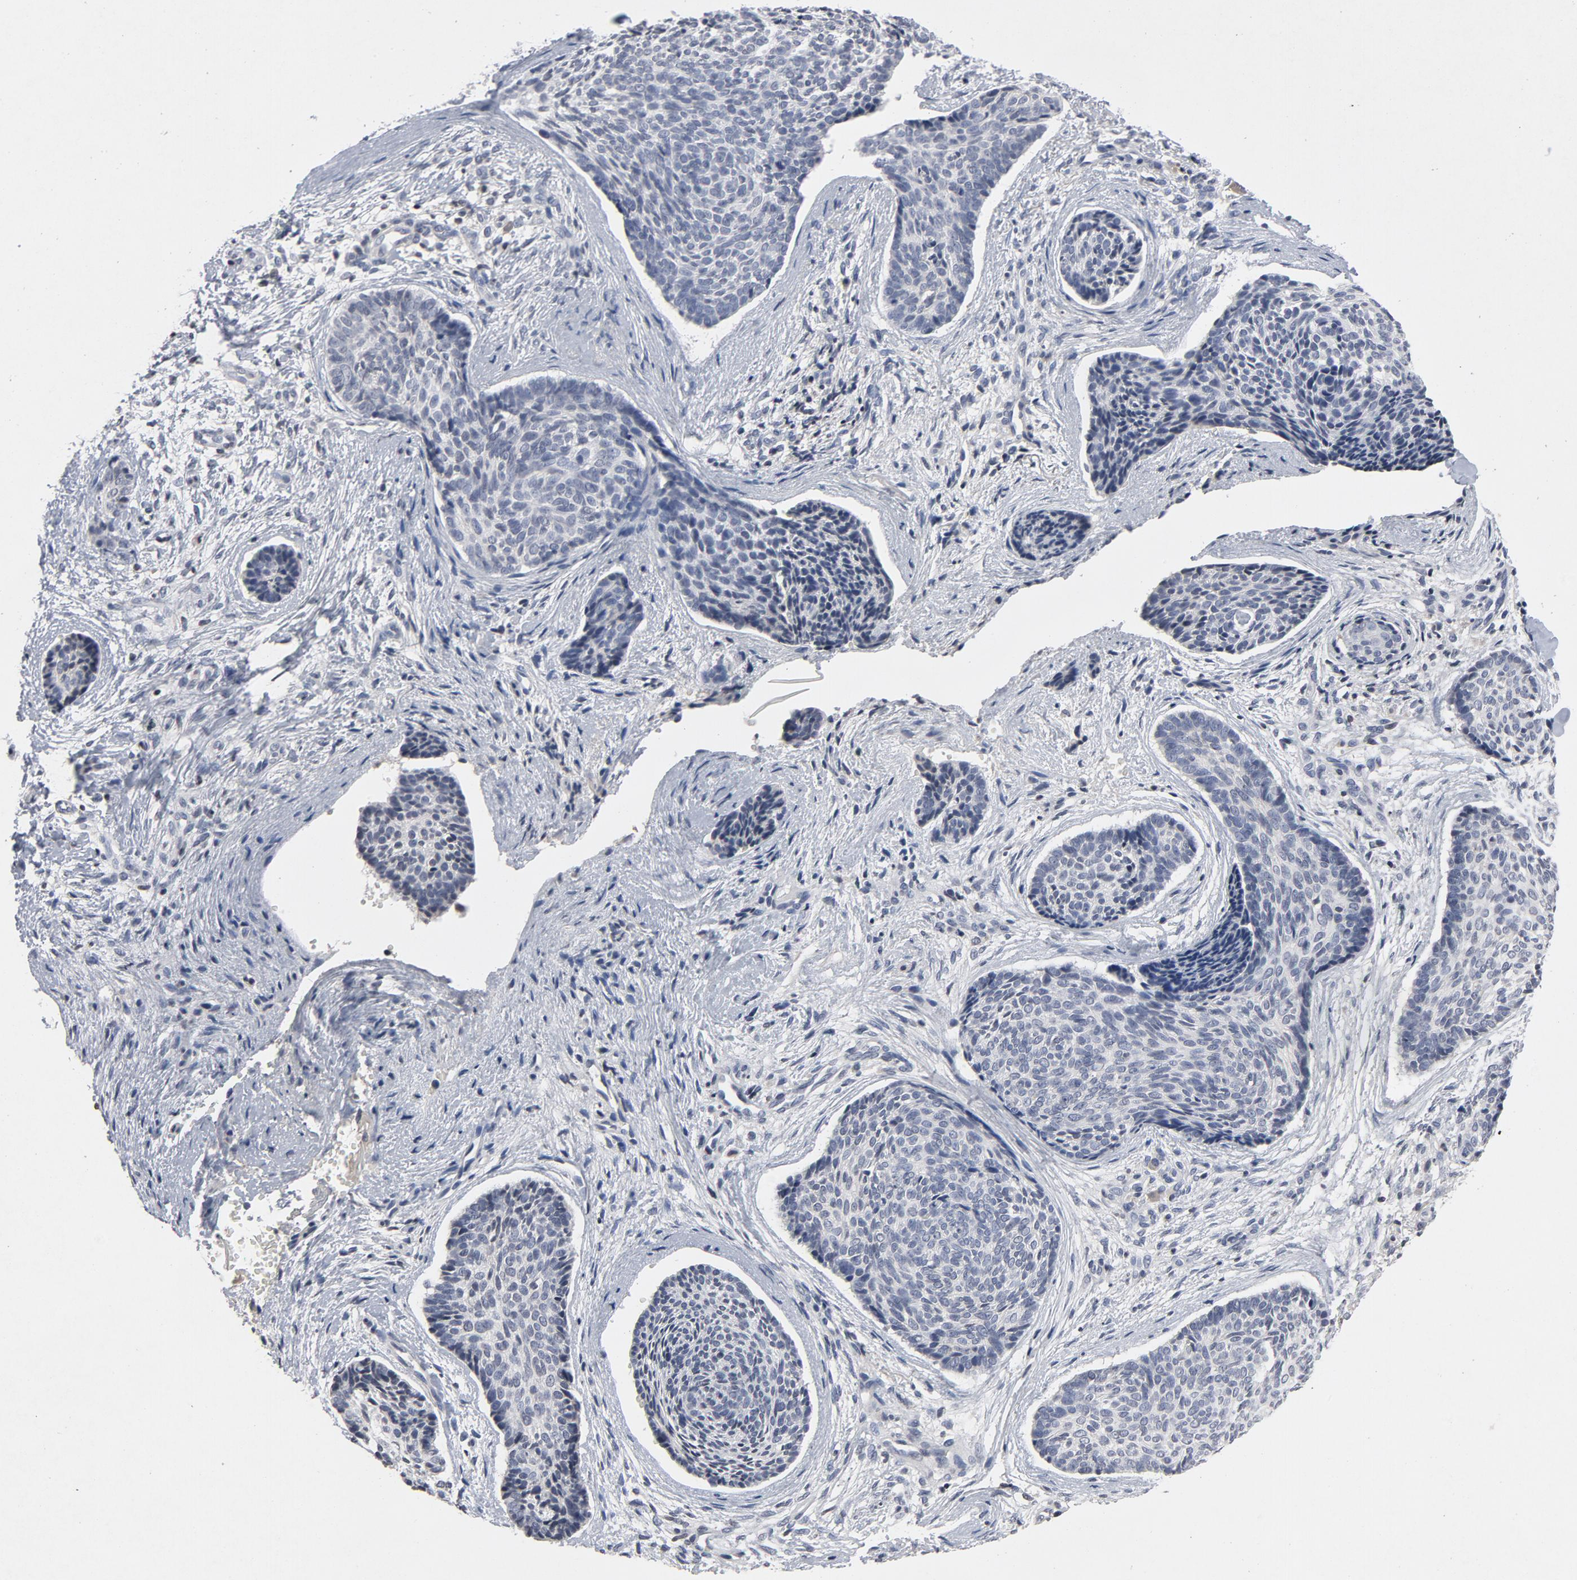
{"staining": {"intensity": "negative", "quantity": "none", "location": "none"}, "tissue": "skin cancer", "cell_type": "Tumor cells", "image_type": "cancer", "snomed": [{"axis": "morphology", "description": "Normal tissue, NOS"}, {"axis": "morphology", "description": "Basal cell carcinoma"}, {"axis": "topography", "description": "Skin"}], "caption": "This histopathology image is of skin basal cell carcinoma stained with immunohistochemistry to label a protein in brown with the nuclei are counter-stained blue. There is no positivity in tumor cells.", "gene": "TCL1A", "patient": {"sex": "female", "age": 57}}